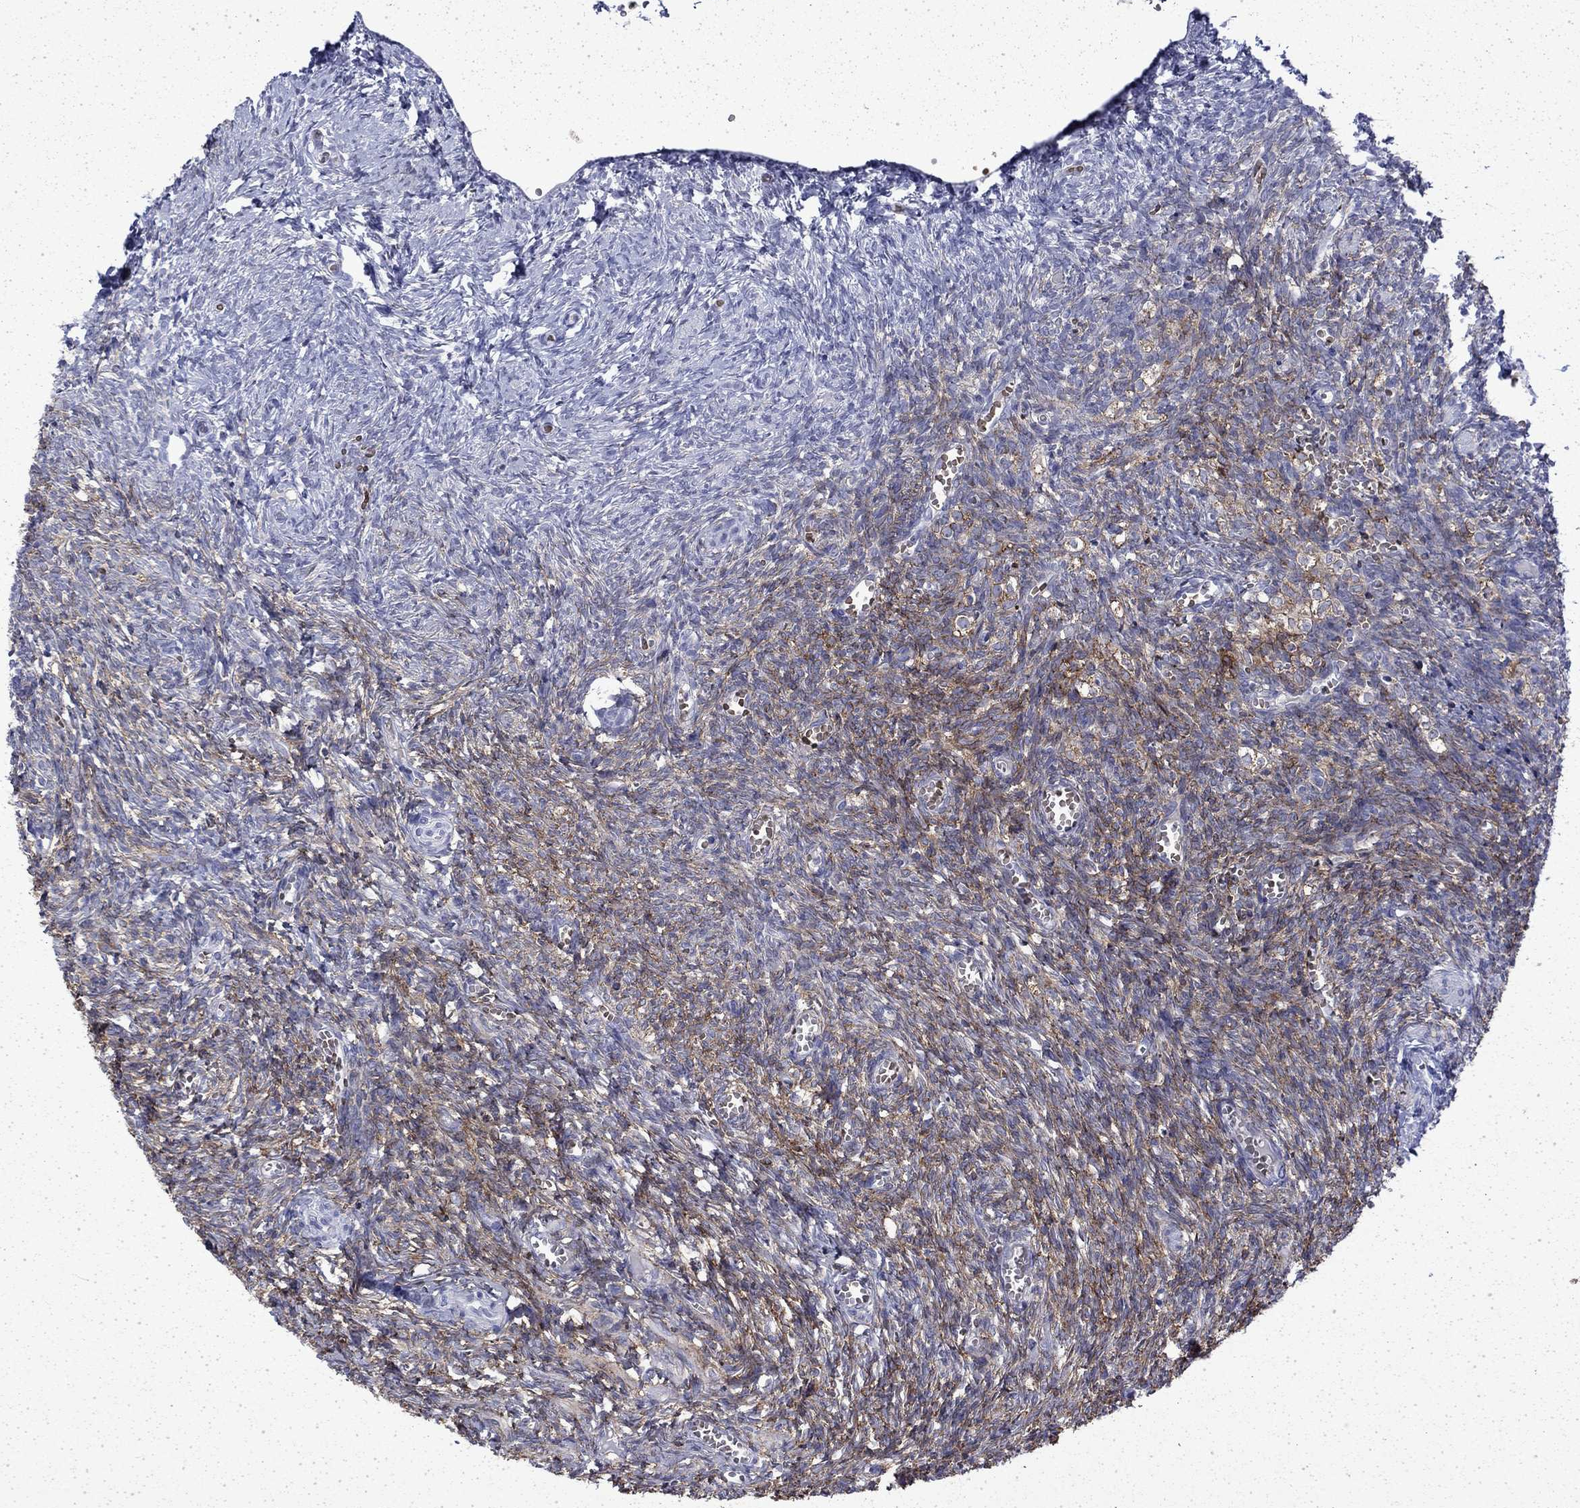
{"staining": {"intensity": "moderate", "quantity": "<25%", "location": "cytoplasmic/membranous"}, "tissue": "ovary", "cell_type": "Ovarian stroma cells", "image_type": "normal", "snomed": [{"axis": "morphology", "description": "Normal tissue, NOS"}, {"axis": "topography", "description": "Ovary"}], "caption": "Protein expression analysis of normal ovary displays moderate cytoplasmic/membranous staining in approximately <25% of ovarian stroma cells. Nuclei are stained in blue.", "gene": "ENPP6", "patient": {"sex": "female", "age": 43}}